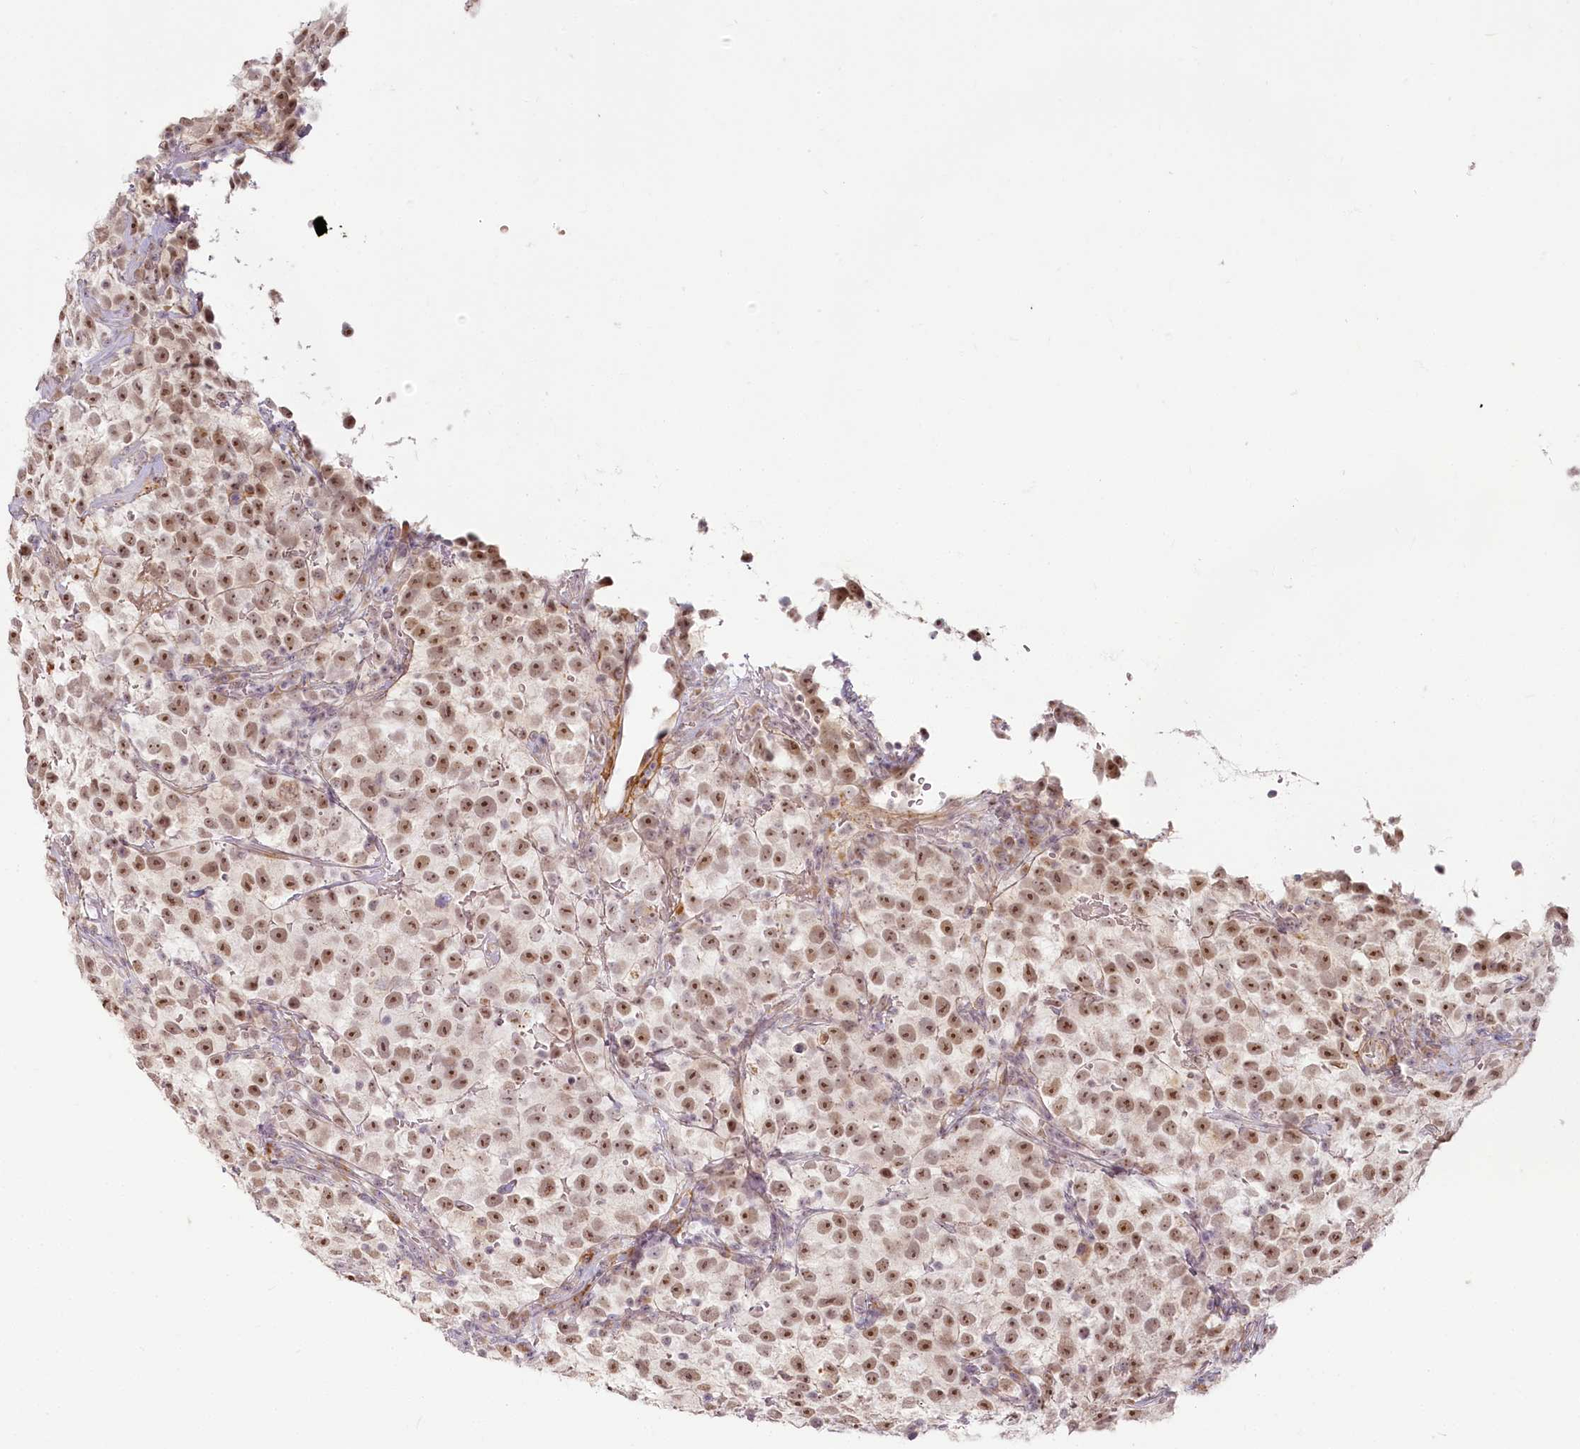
{"staining": {"intensity": "moderate", "quantity": ">75%", "location": "nuclear"}, "tissue": "testis cancer", "cell_type": "Tumor cells", "image_type": "cancer", "snomed": [{"axis": "morphology", "description": "Seminoma, NOS"}, {"axis": "topography", "description": "Testis"}], "caption": "IHC histopathology image of neoplastic tissue: human testis seminoma stained using immunohistochemistry displays medium levels of moderate protein expression localized specifically in the nuclear of tumor cells, appearing as a nuclear brown color.", "gene": "EXOSC7", "patient": {"sex": "male", "age": 22}}